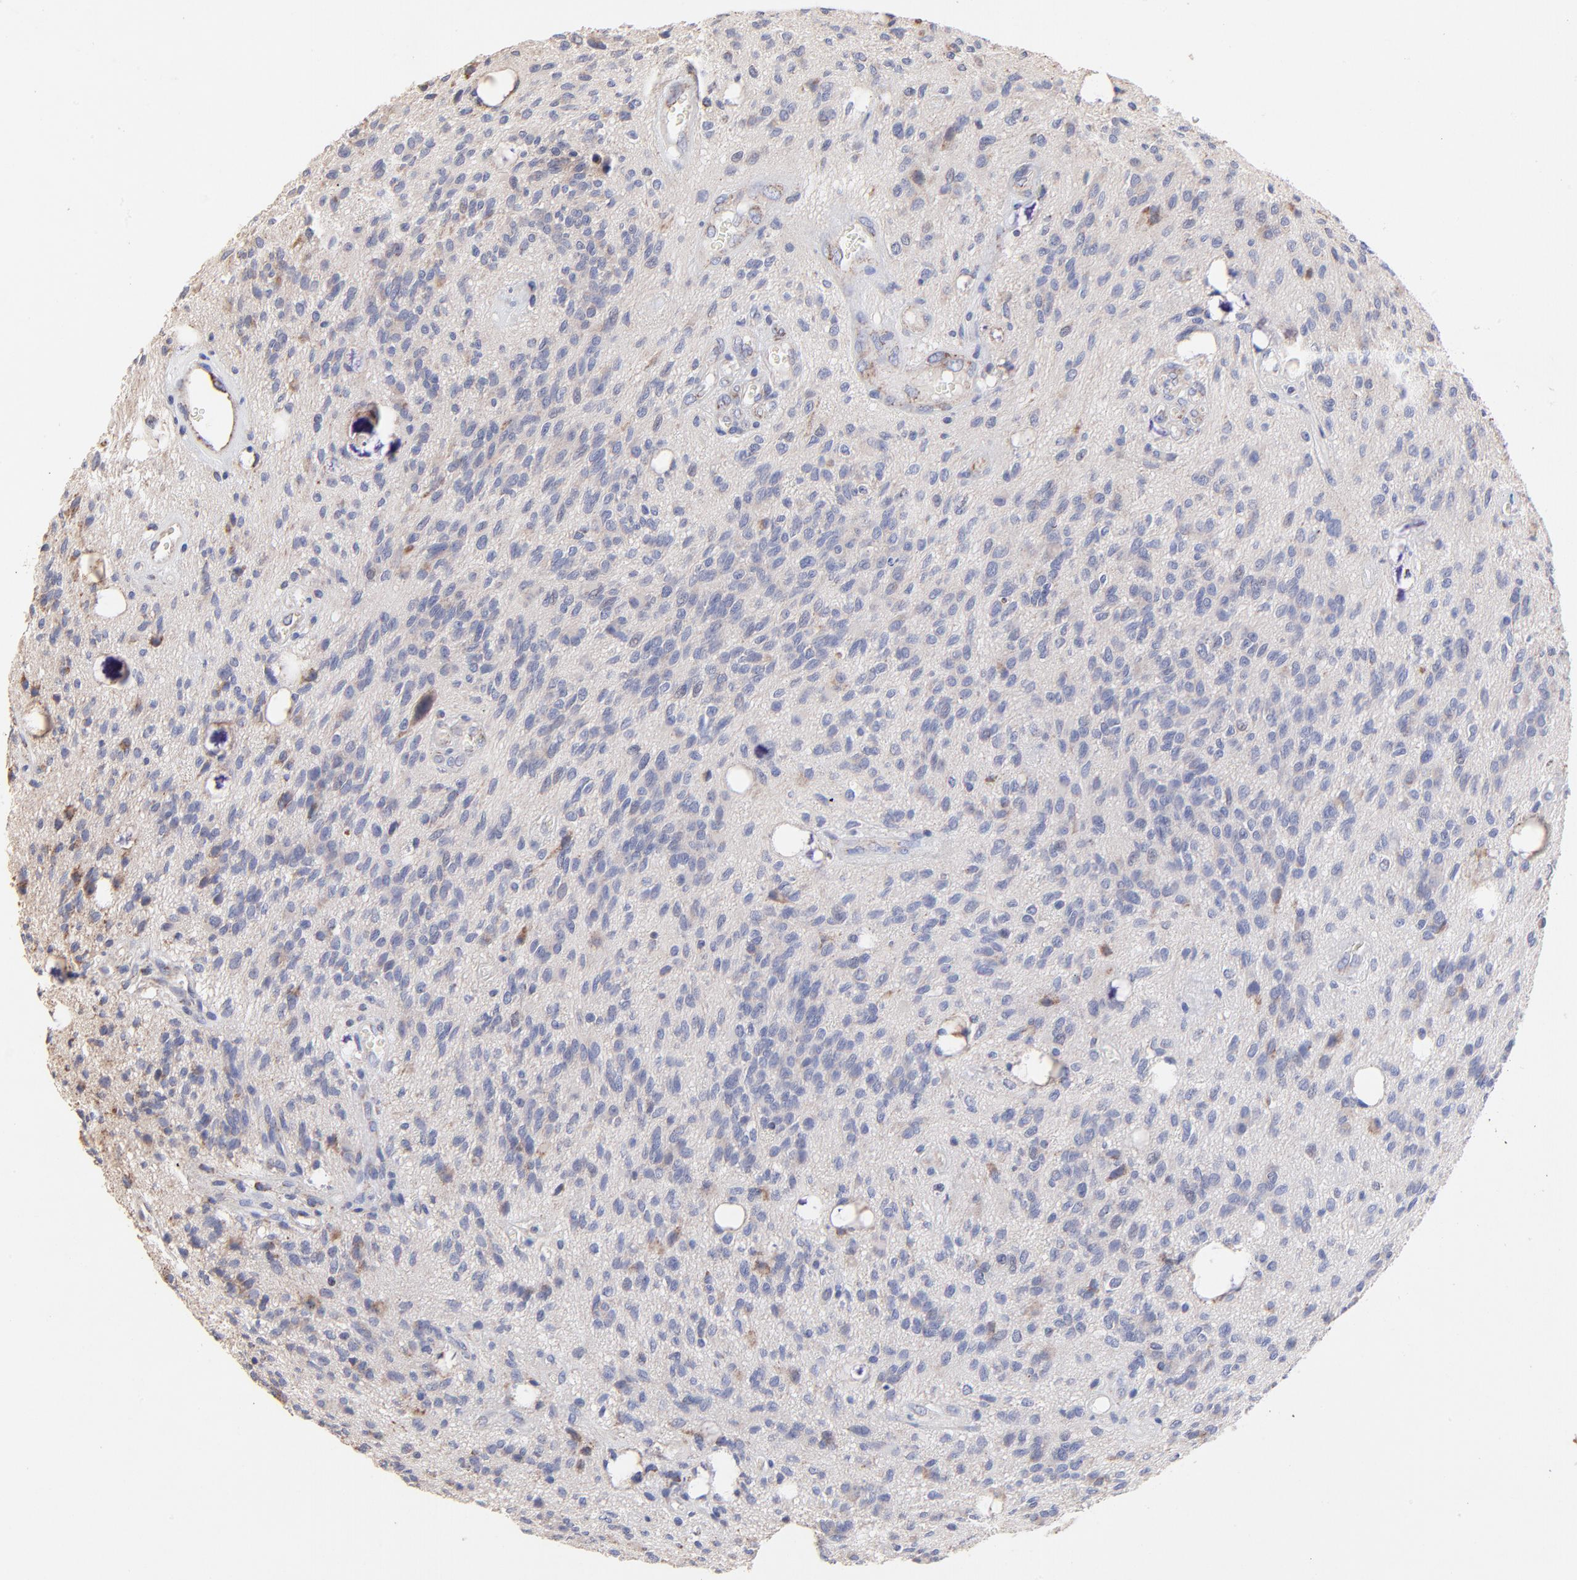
{"staining": {"intensity": "weak", "quantity": "<25%", "location": "cytoplasmic/membranous"}, "tissue": "glioma", "cell_type": "Tumor cells", "image_type": "cancer", "snomed": [{"axis": "morphology", "description": "Glioma, malignant, Low grade"}, {"axis": "topography", "description": "Brain"}], "caption": "High magnification brightfield microscopy of low-grade glioma (malignant) stained with DAB (brown) and counterstained with hematoxylin (blue): tumor cells show no significant staining.", "gene": "SSBP1", "patient": {"sex": "female", "age": 15}}